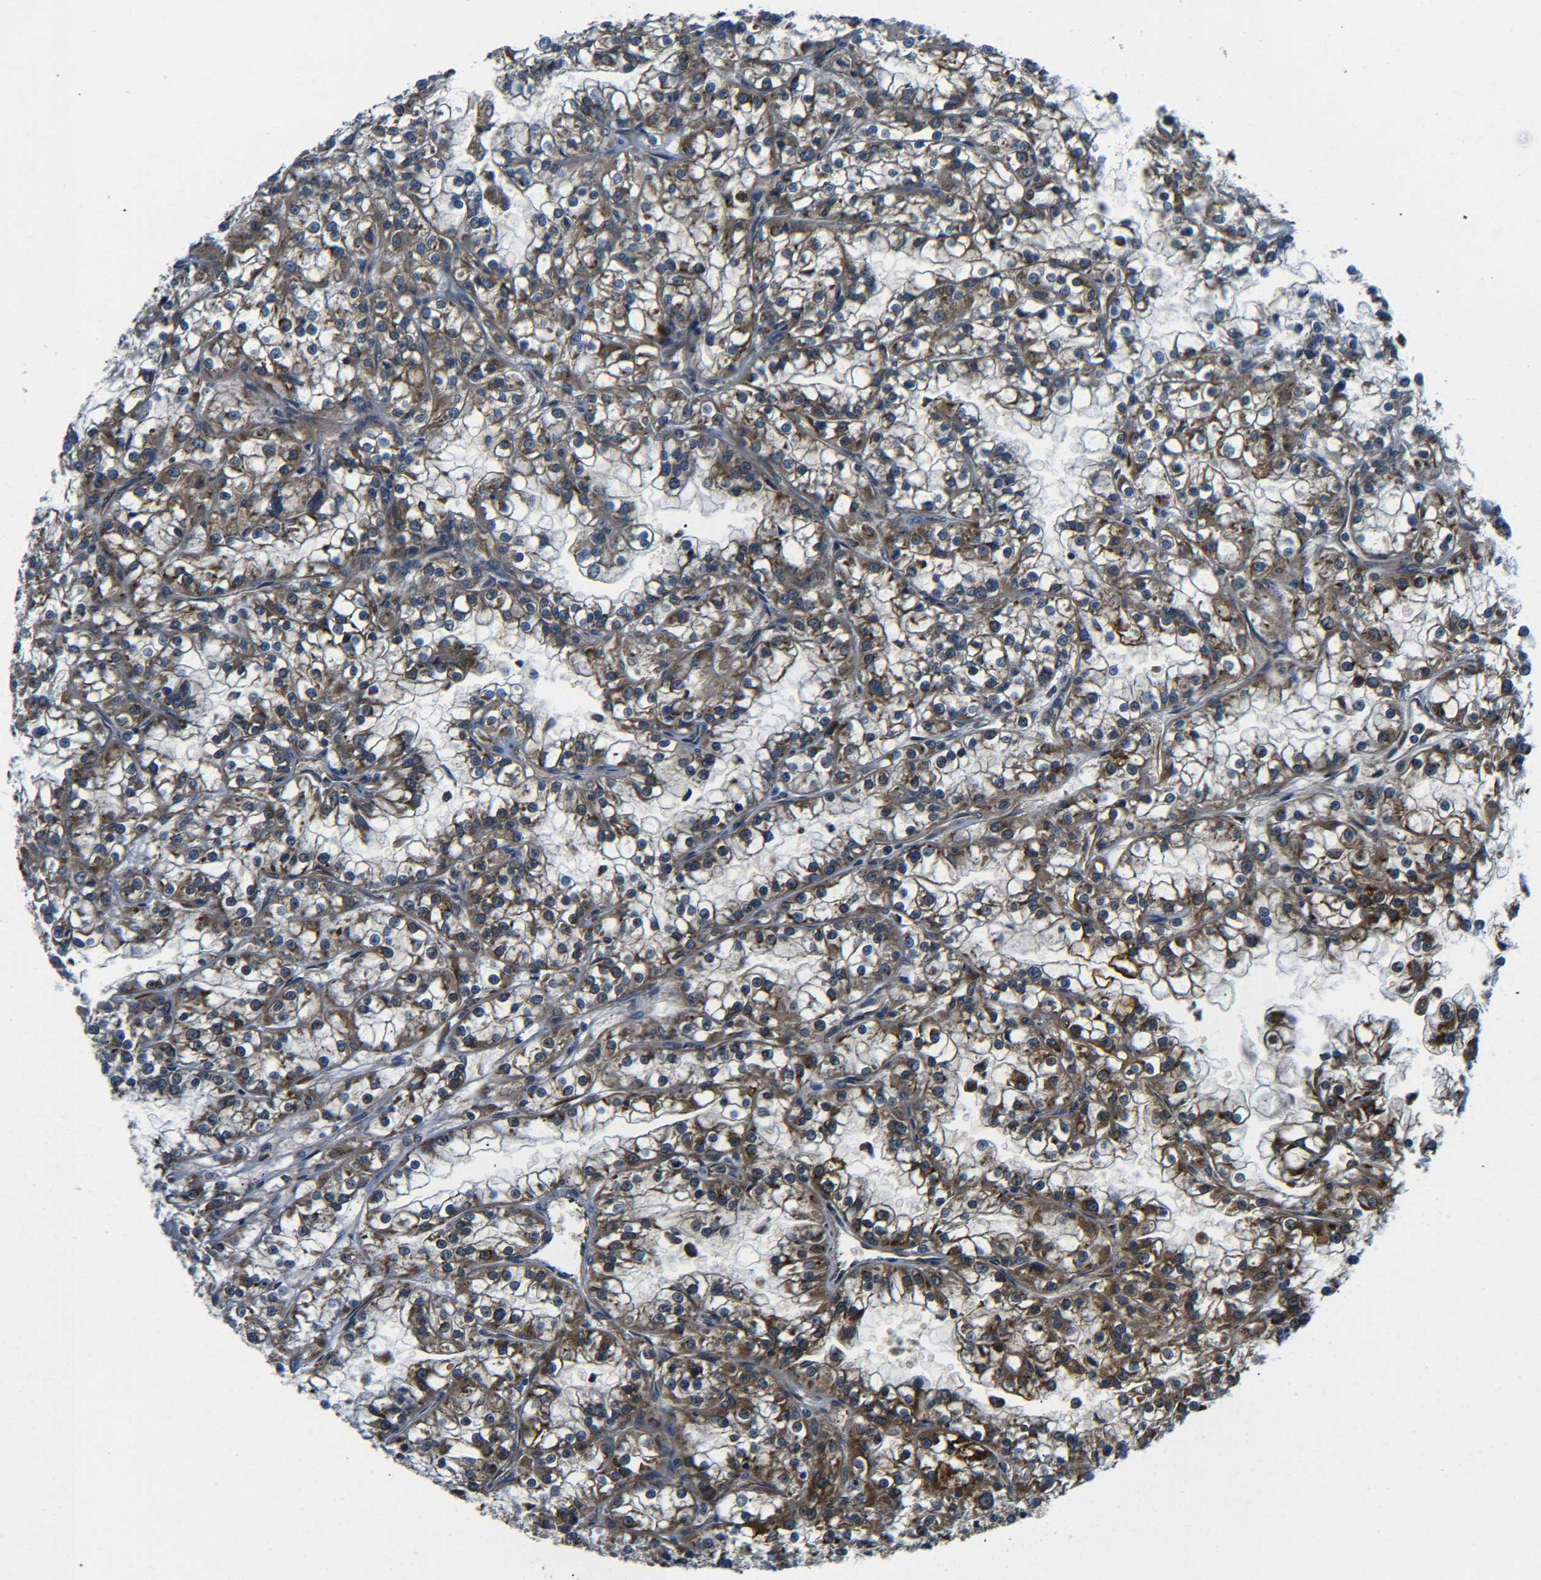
{"staining": {"intensity": "moderate", "quantity": ">75%", "location": "cytoplasmic/membranous"}, "tissue": "renal cancer", "cell_type": "Tumor cells", "image_type": "cancer", "snomed": [{"axis": "morphology", "description": "Adenocarcinoma, NOS"}, {"axis": "topography", "description": "Kidney"}], "caption": "Protein staining of renal adenocarcinoma tissue demonstrates moderate cytoplasmic/membranous staining in about >75% of tumor cells. The staining was performed using DAB, with brown indicating positive protein expression. Nuclei are stained blue with hematoxylin.", "gene": "PREB", "patient": {"sex": "female", "age": 52}}